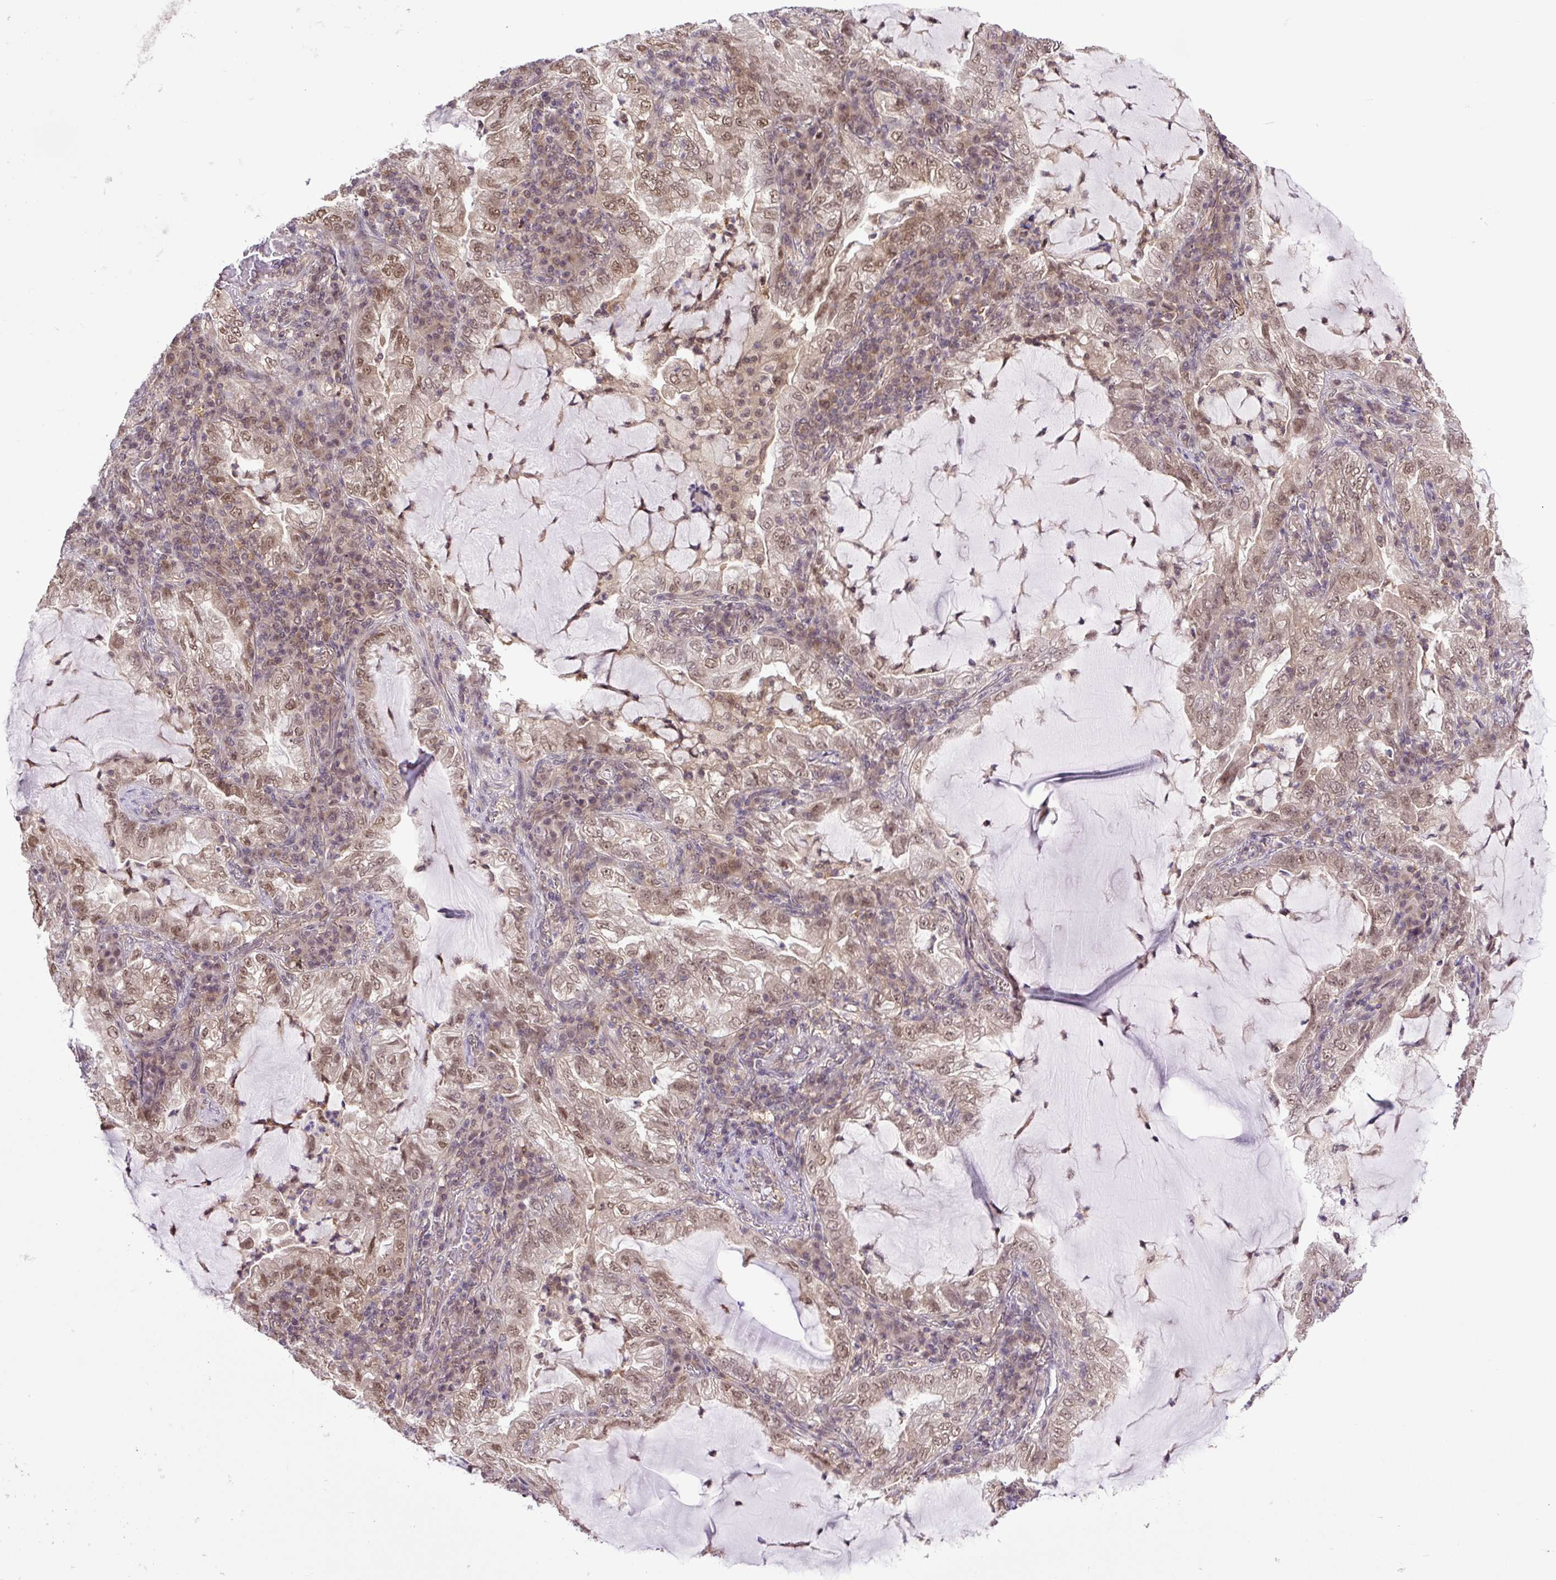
{"staining": {"intensity": "moderate", "quantity": ">75%", "location": "nuclear"}, "tissue": "lung cancer", "cell_type": "Tumor cells", "image_type": "cancer", "snomed": [{"axis": "morphology", "description": "Adenocarcinoma, NOS"}, {"axis": "topography", "description": "Lung"}], "caption": "Brown immunohistochemical staining in lung adenocarcinoma shows moderate nuclear expression in approximately >75% of tumor cells.", "gene": "SGTA", "patient": {"sex": "female", "age": 73}}